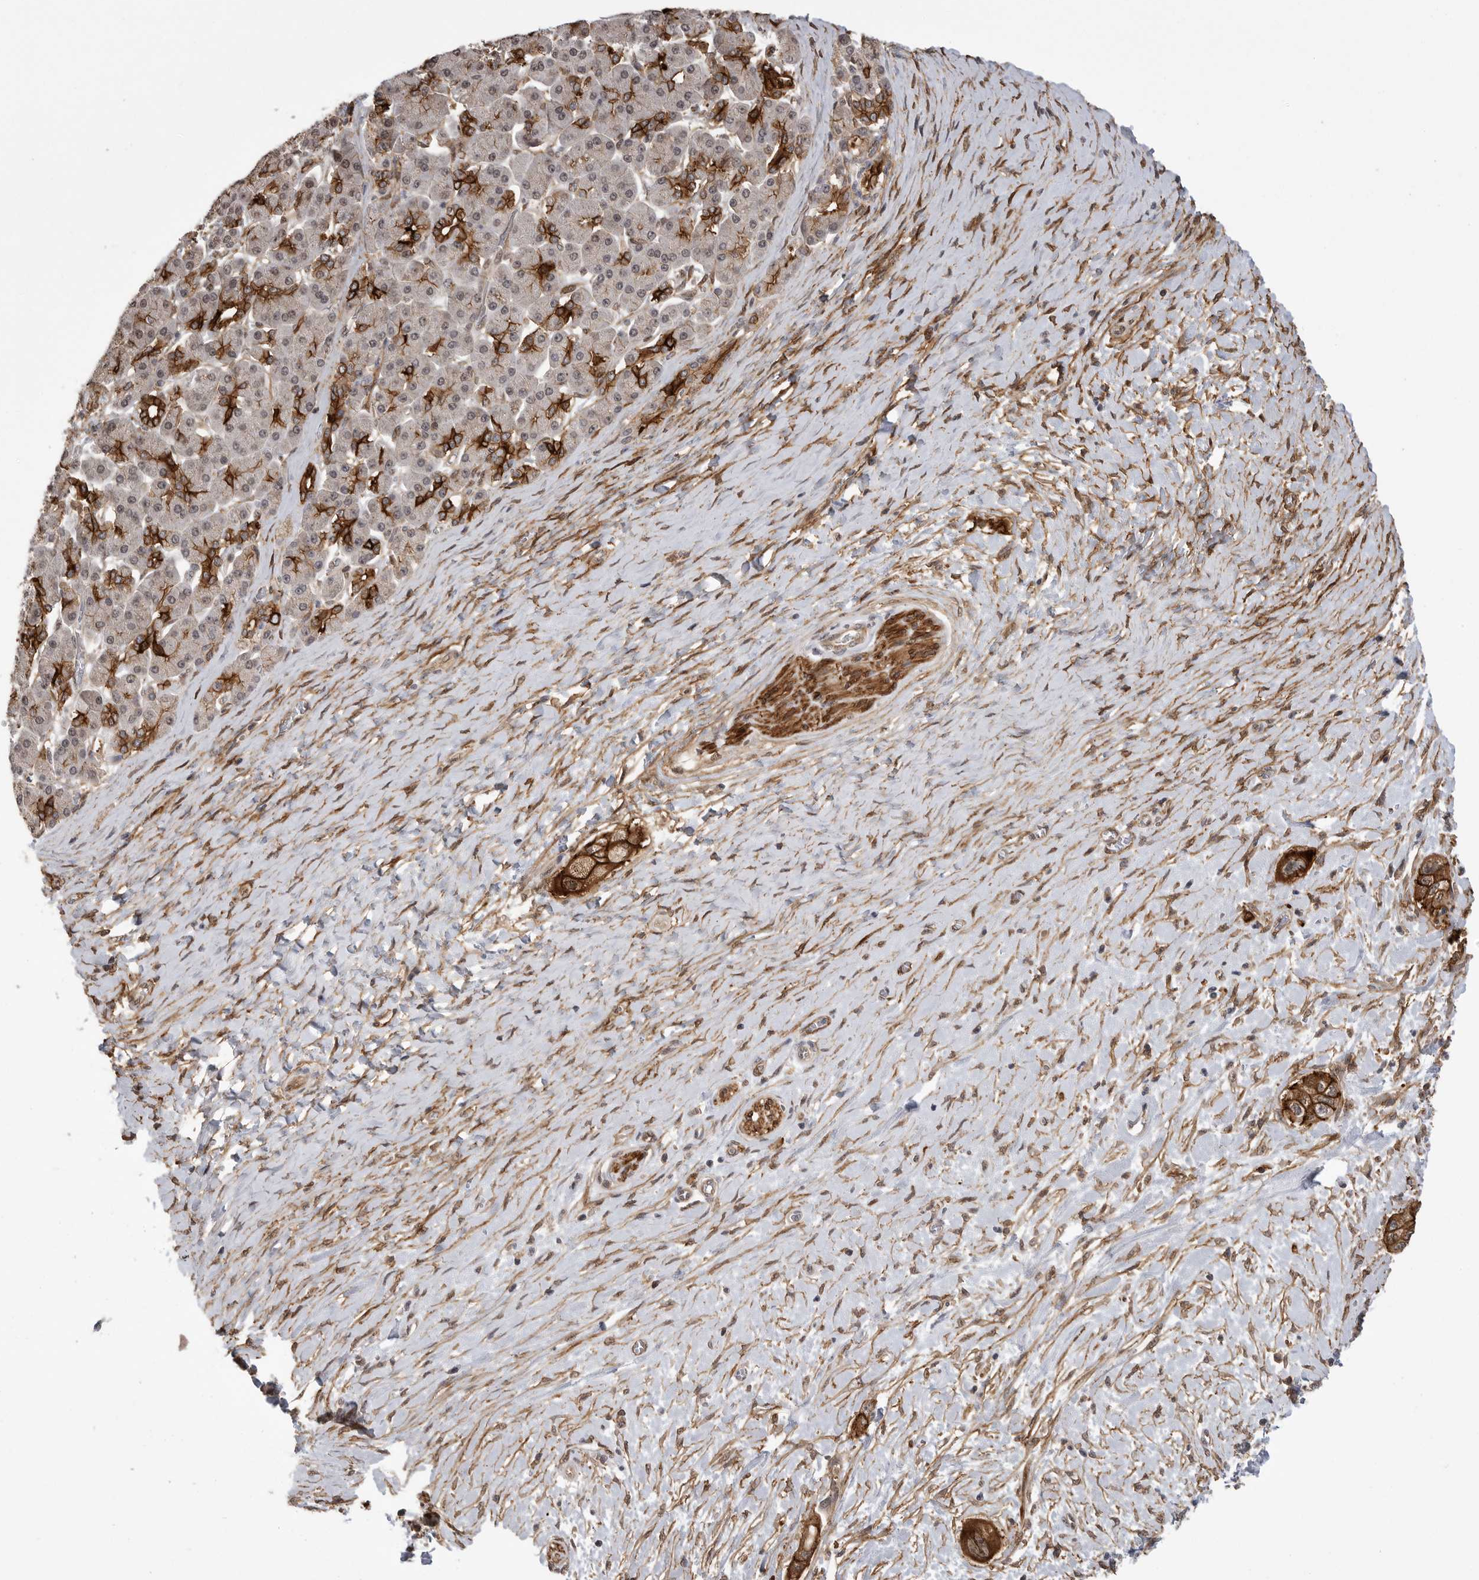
{"staining": {"intensity": "strong", "quantity": ">75%", "location": "cytoplasmic/membranous"}, "tissue": "pancreatic cancer", "cell_type": "Tumor cells", "image_type": "cancer", "snomed": [{"axis": "morphology", "description": "Adenocarcinoma, NOS"}, {"axis": "topography", "description": "Pancreas"}], "caption": "Immunohistochemistry (IHC) histopathology image of neoplastic tissue: pancreatic cancer stained using IHC displays high levels of strong protein expression localized specifically in the cytoplasmic/membranous of tumor cells, appearing as a cytoplasmic/membranous brown color.", "gene": "NECTIN1", "patient": {"sex": "male", "age": 58}}